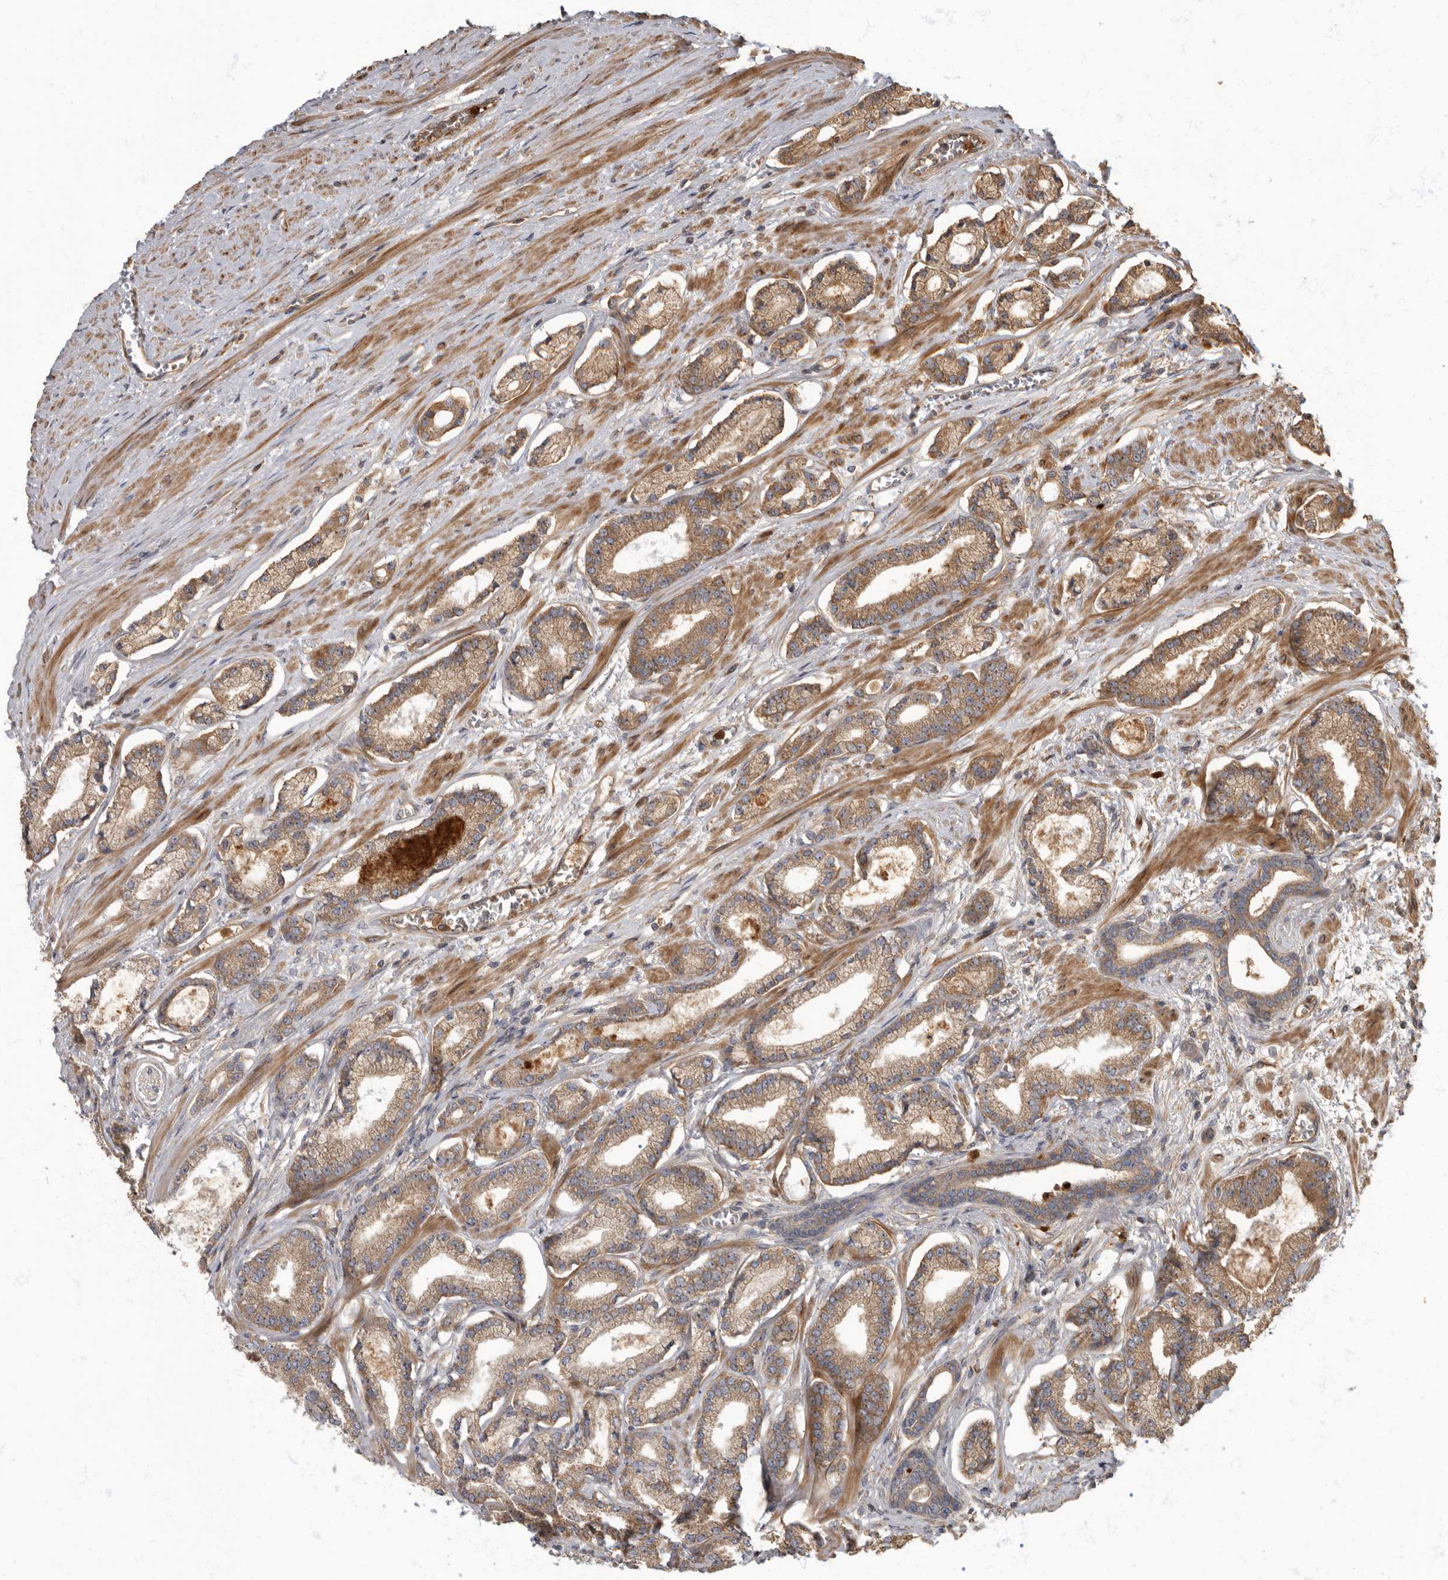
{"staining": {"intensity": "moderate", "quantity": ">75%", "location": "cytoplasmic/membranous"}, "tissue": "prostate cancer", "cell_type": "Tumor cells", "image_type": "cancer", "snomed": [{"axis": "morphology", "description": "Adenocarcinoma, Low grade"}, {"axis": "topography", "description": "Prostate"}], "caption": "Approximately >75% of tumor cells in prostate low-grade adenocarcinoma show moderate cytoplasmic/membranous protein expression as visualized by brown immunohistochemical staining.", "gene": "DAAM1", "patient": {"sex": "male", "age": 60}}